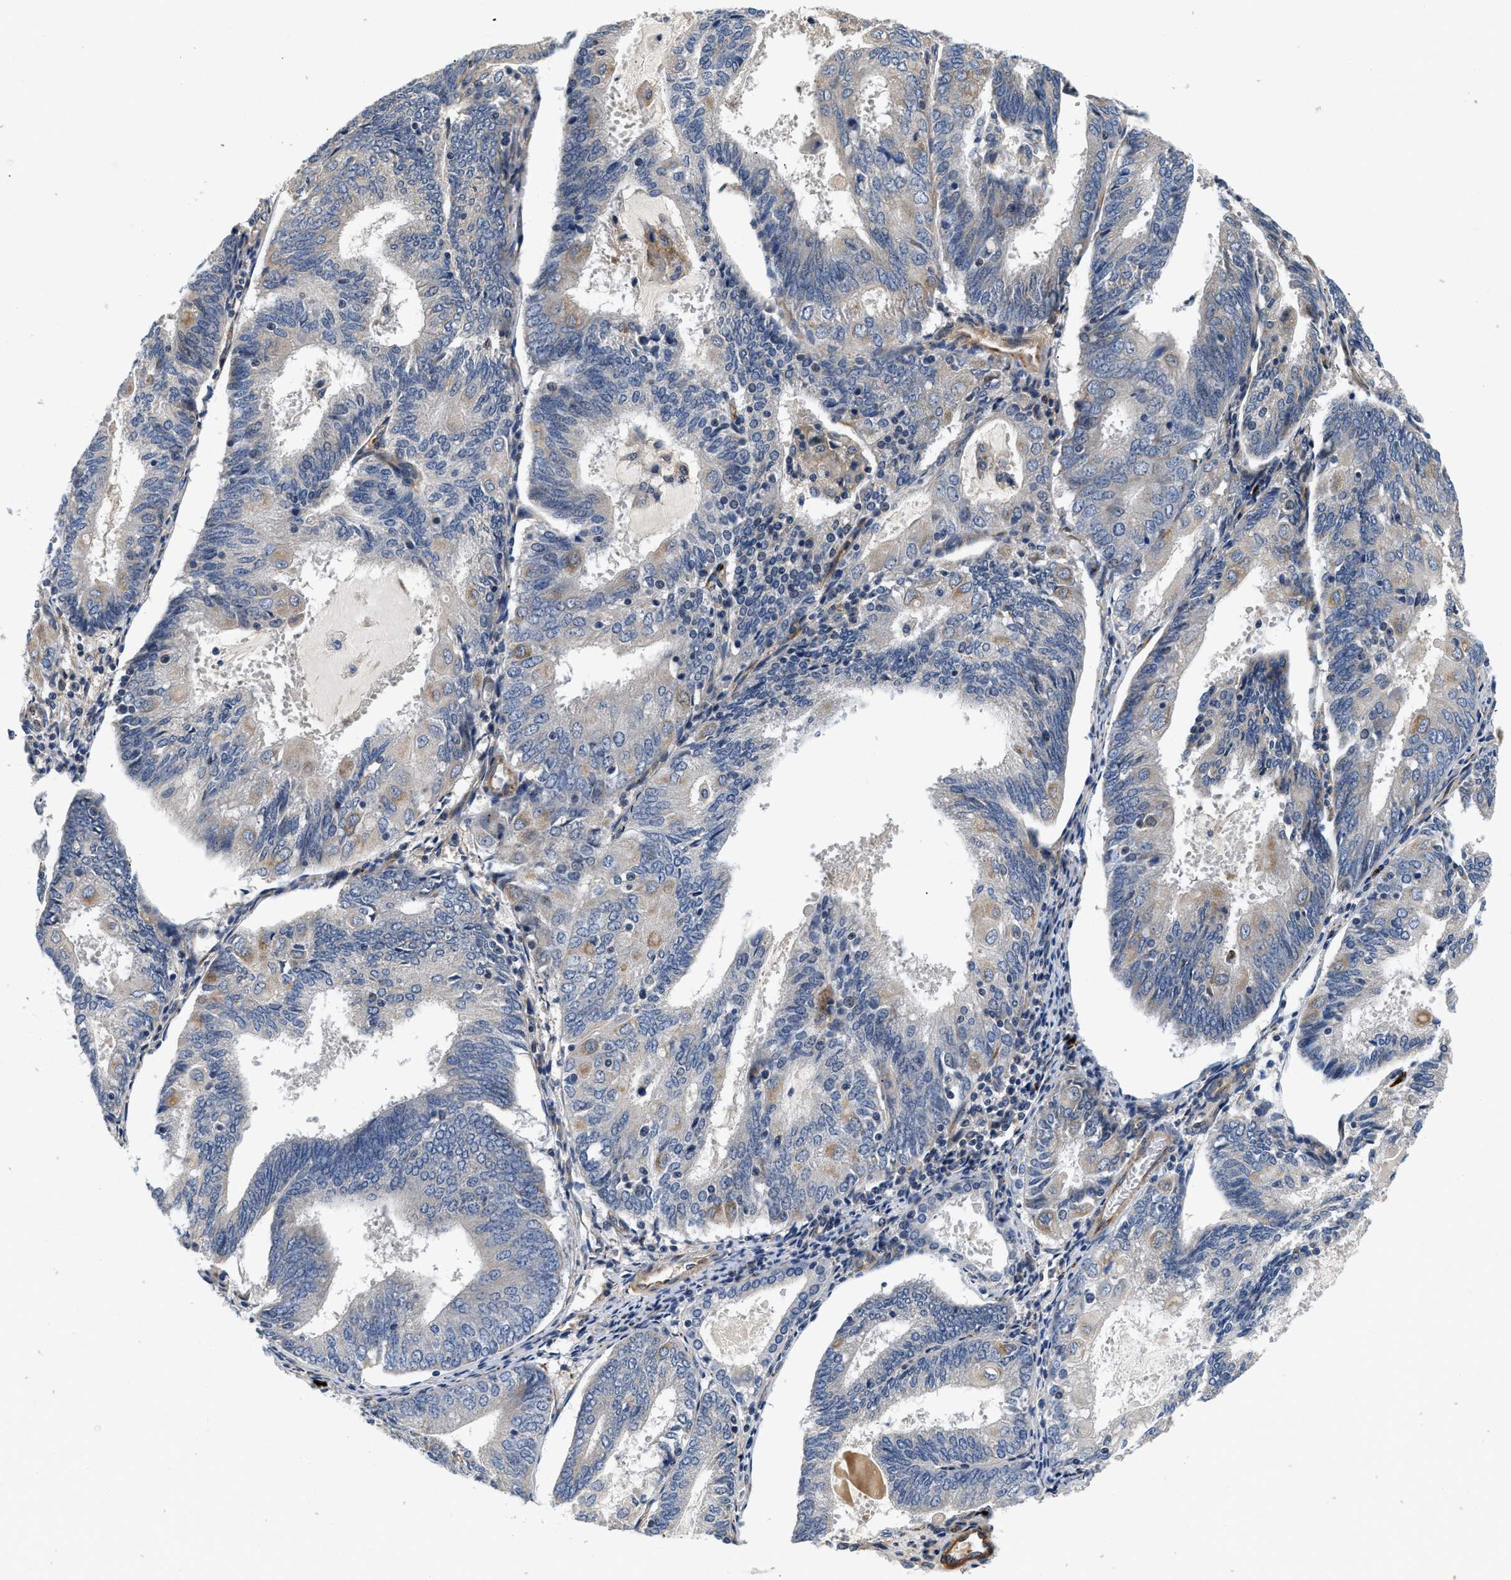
{"staining": {"intensity": "weak", "quantity": "25%-75%", "location": "cytoplasmic/membranous"}, "tissue": "endometrial cancer", "cell_type": "Tumor cells", "image_type": "cancer", "snomed": [{"axis": "morphology", "description": "Adenocarcinoma, NOS"}, {"axis": "topography", "description": "Endometrium"}], "caption": "The immunohistochemical stain highlights weak cytoplasmic/membranous staining in tumor cells of endometrial adenocarcinoma tissue.", "gene": "NME6", "patient": {"sex": "female", "age": 81}}